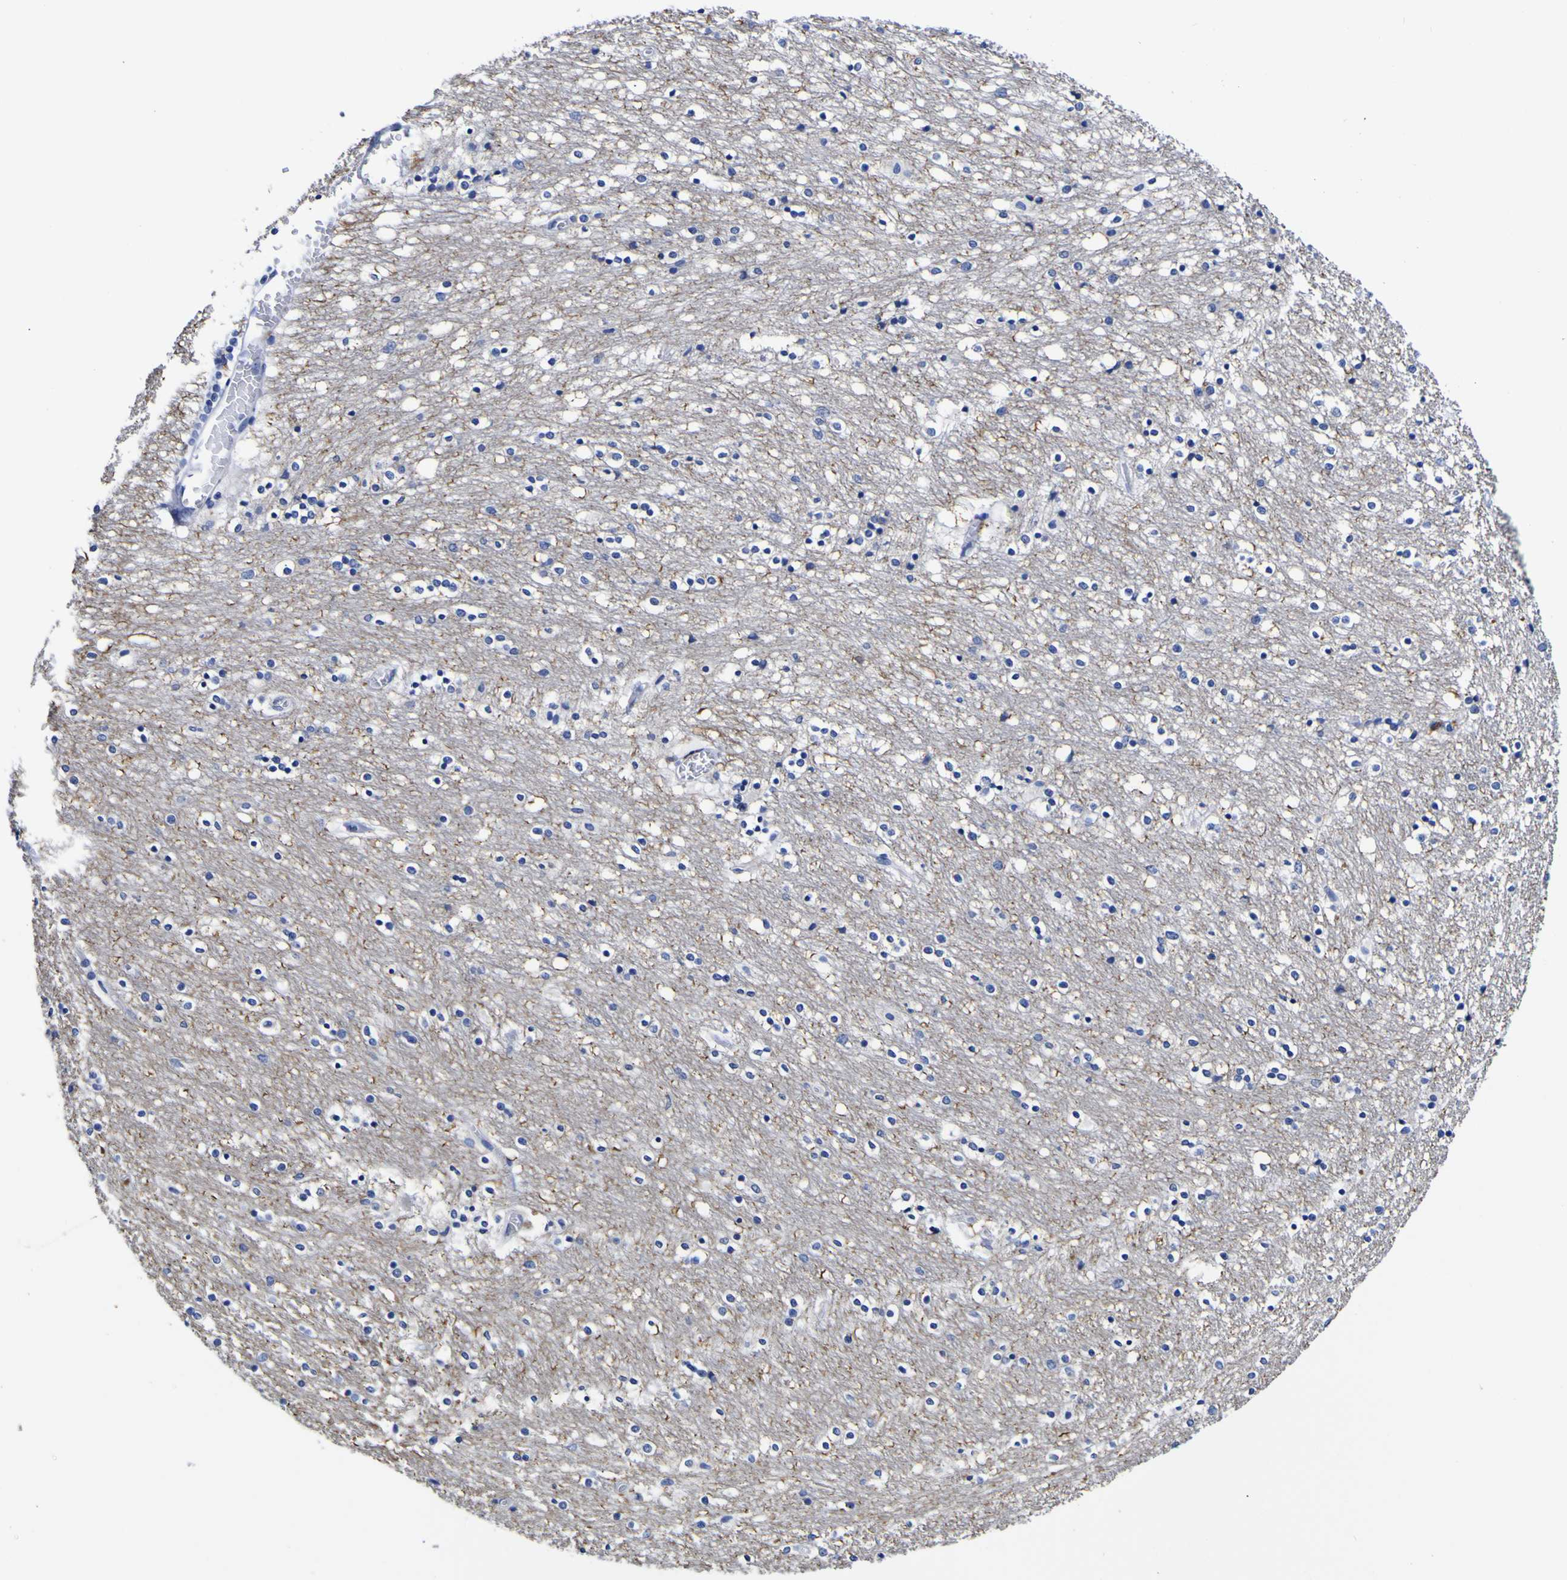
{"staining": {"intensity": "negative", "quantity": "none", "location": "none"}, "tissue": "caudate", "cell_type": "Glial cells", "image_type": "normal", "snomed": [{"axis": "morphology", "description": "Normal tissue, NOS"}, {"axis": "topography", "description": "Lateral ventricle wall"}], "caption": "Glial cells show no significant protein positivity in benign caudate. Brightfield microscopy of IHC stained with DAB (3,3'-diaminobenzidine) (brown) and hematoxylin (blue), captured at high magnification.", "gene": "HLA", "patient": {"sex": "female", "age": 54}}